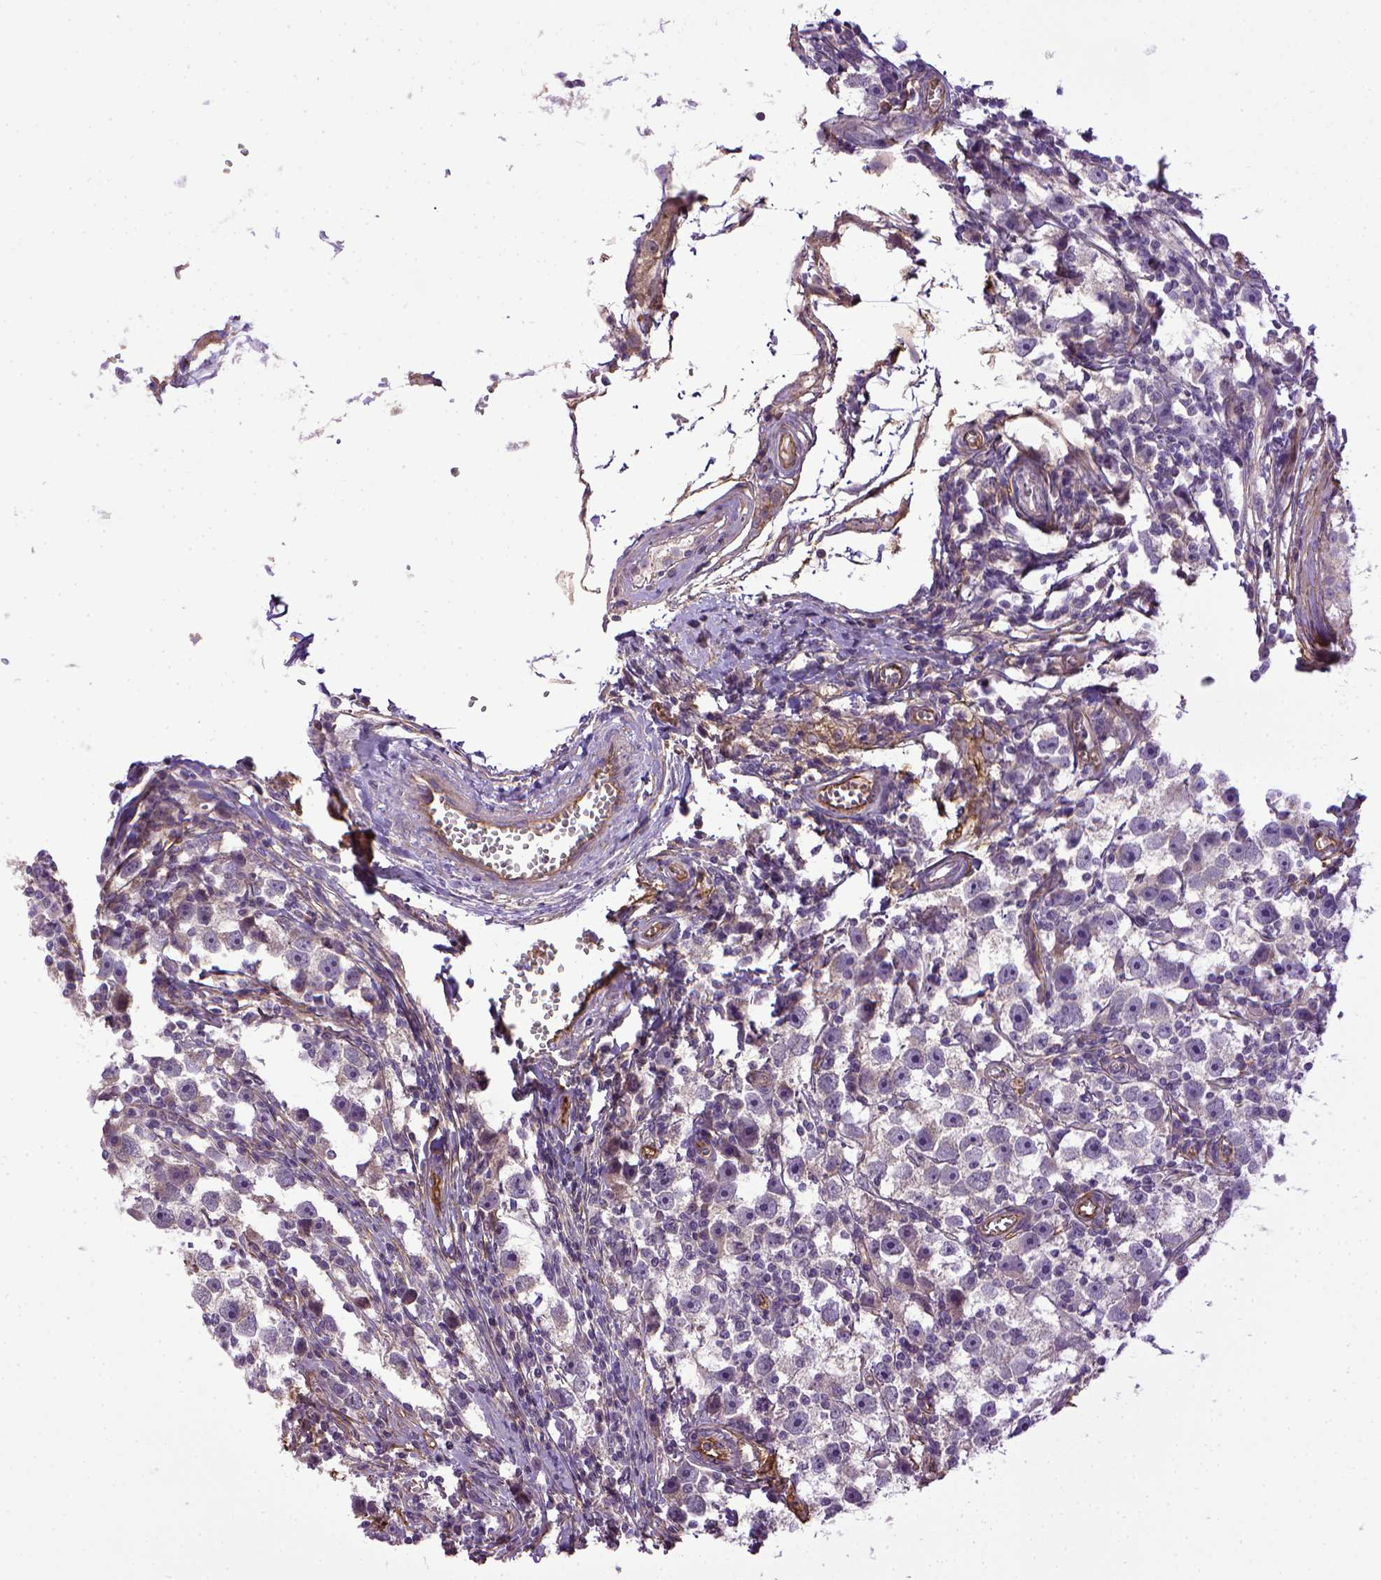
{"staining": {"intensity": "negative", "quantity": "none", "location": "none"}, "tissue": "testis cancer", "cell_type": "Tumor cells", "image_type": "cancer", "snomed": [{"axis": "morphology", "description": "Seminoma, NOS"}, {"axis": "topography", "description": "Testis"}], "caption": "A photomicrograph of human seminoma (testis) is negative for staining in tumor cells.", "gene": "ENG", "patient": {"sex": "male", "age": 30}}